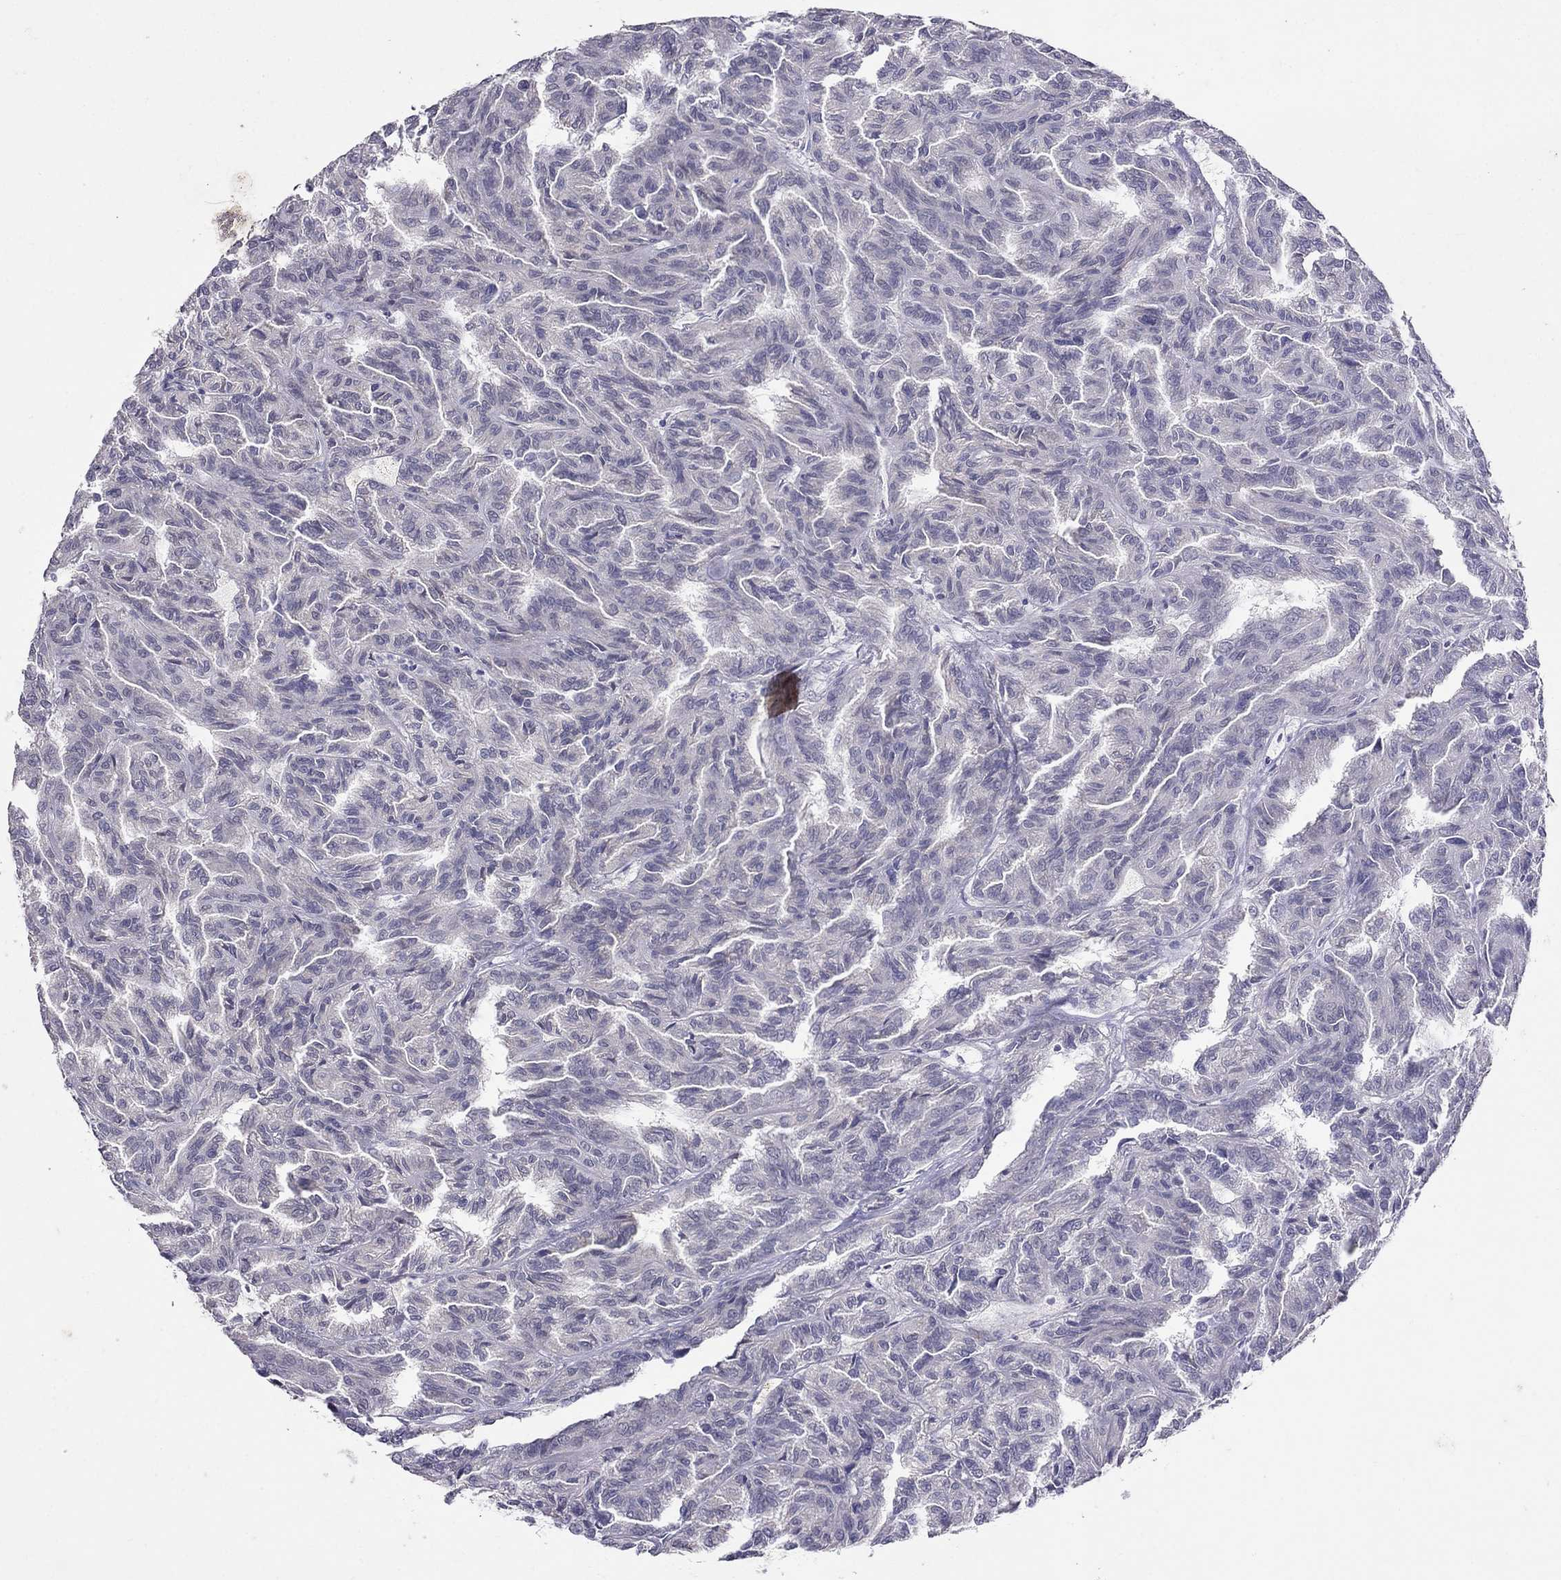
{"staining": {"intensity": "negative", "quantity": "none", "location": "none"}, "tissue": "renal cancer", "cell_type": "Tumor cells", "image_type": "cancer", "snomed": [{"axis": "morphology", "description": "Adenocarcinoma, NOS"}, {"axis": "topography", "description": "Kidney"}], "caption": "Immunohistochemical staining of adenocarcinoma (renal) reveals no significant staining in tumor cells.", "gene": "MYO3B", "patient": {"sex": "male", "age": 79}}